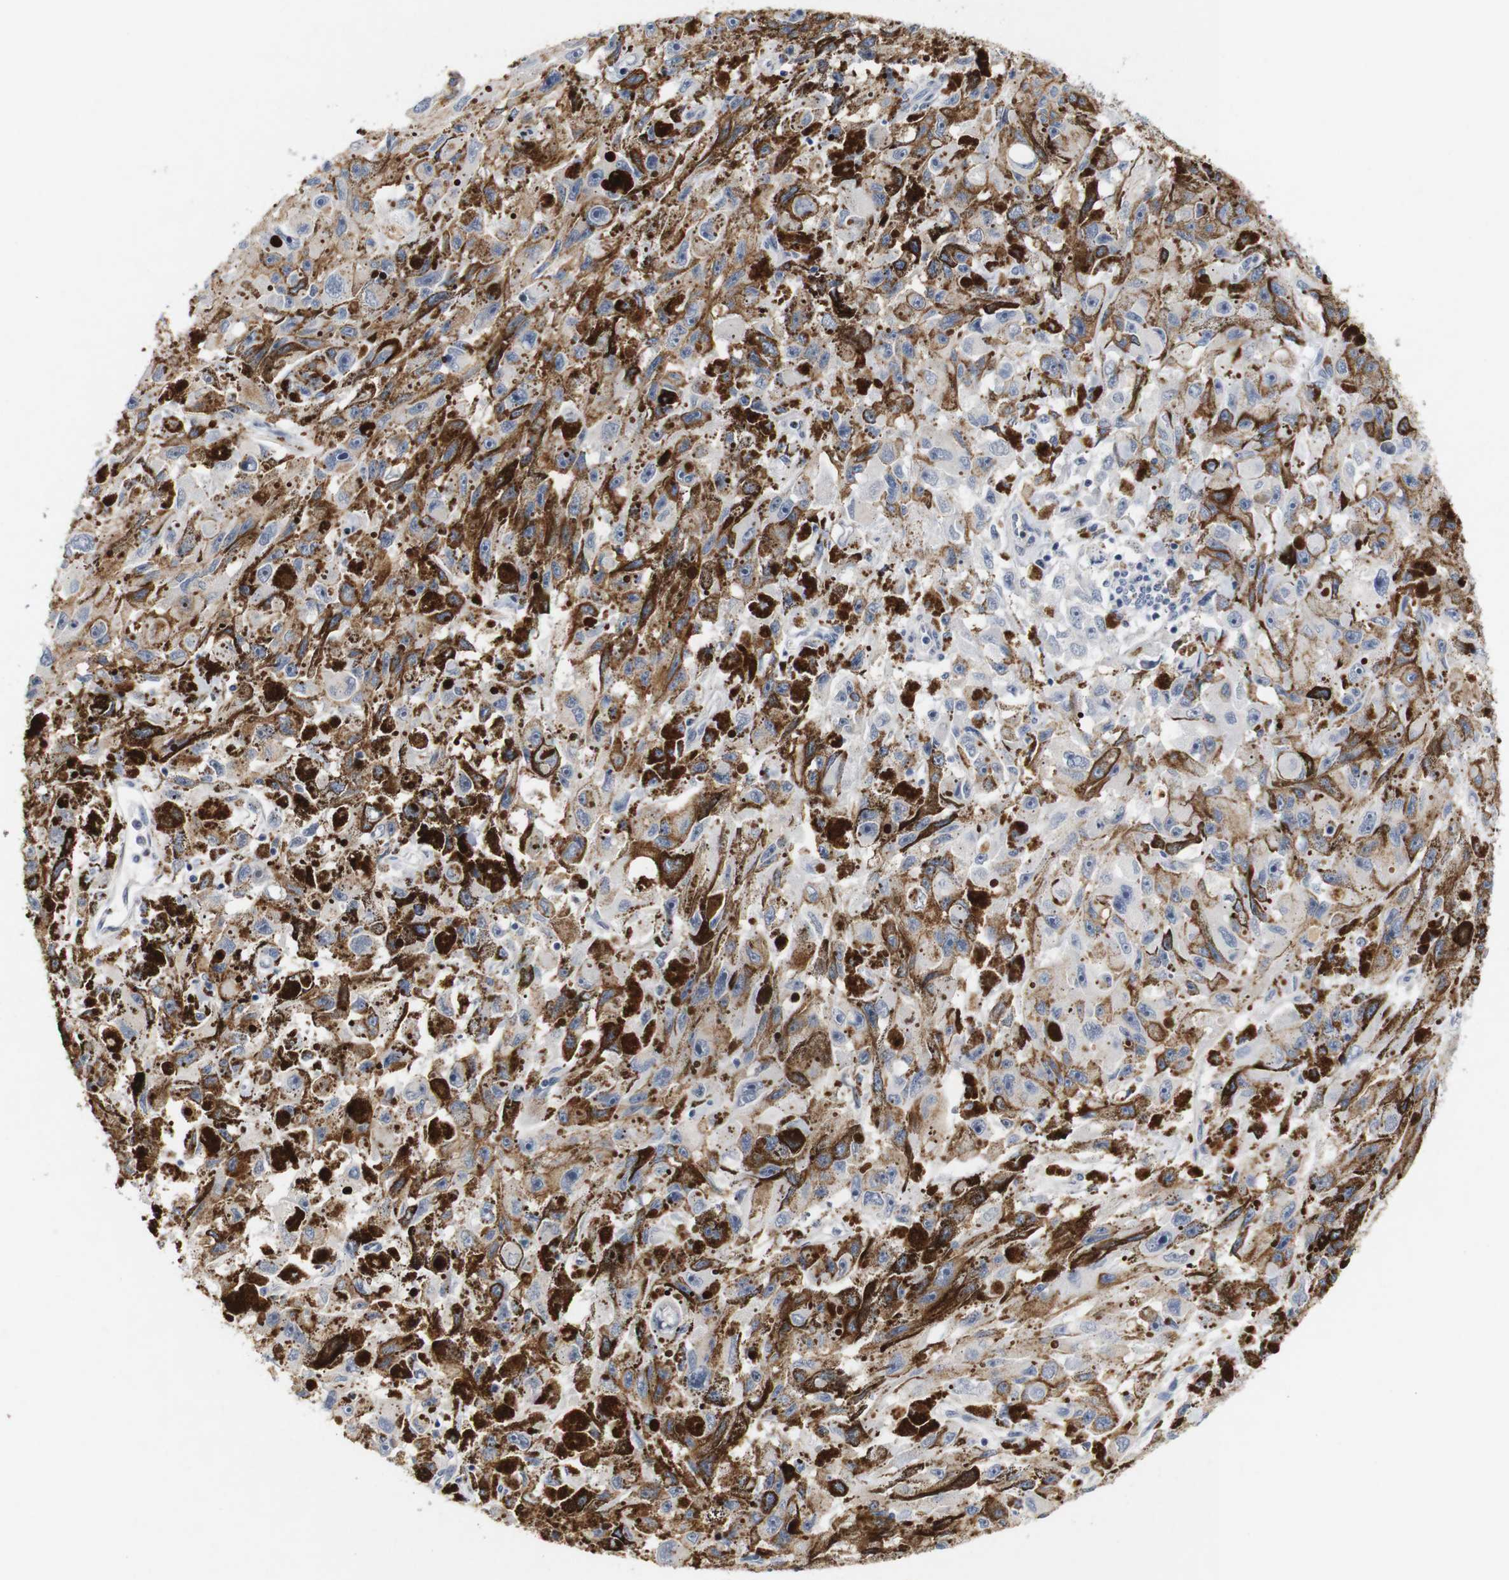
{"staining": {"intensity": "moderate", "quantity": ">75%", "location": "cytoplasmic/membranous"}, "tissue": "melanoma", "cell_type": "Tumor cells", "image_type": "cancer", "snomed": [{"axis": "morphology", "description": "Malignant melanoma, NOS"}, {"axis": "topography", "description": "Skin"}], "caption": "Moderate cytoplasmic/membranous expression is present in about >75% of tumor cells in malignant melanoma.", "gene": "CYB561", "patient": {"sex": "female", "age": 104}}